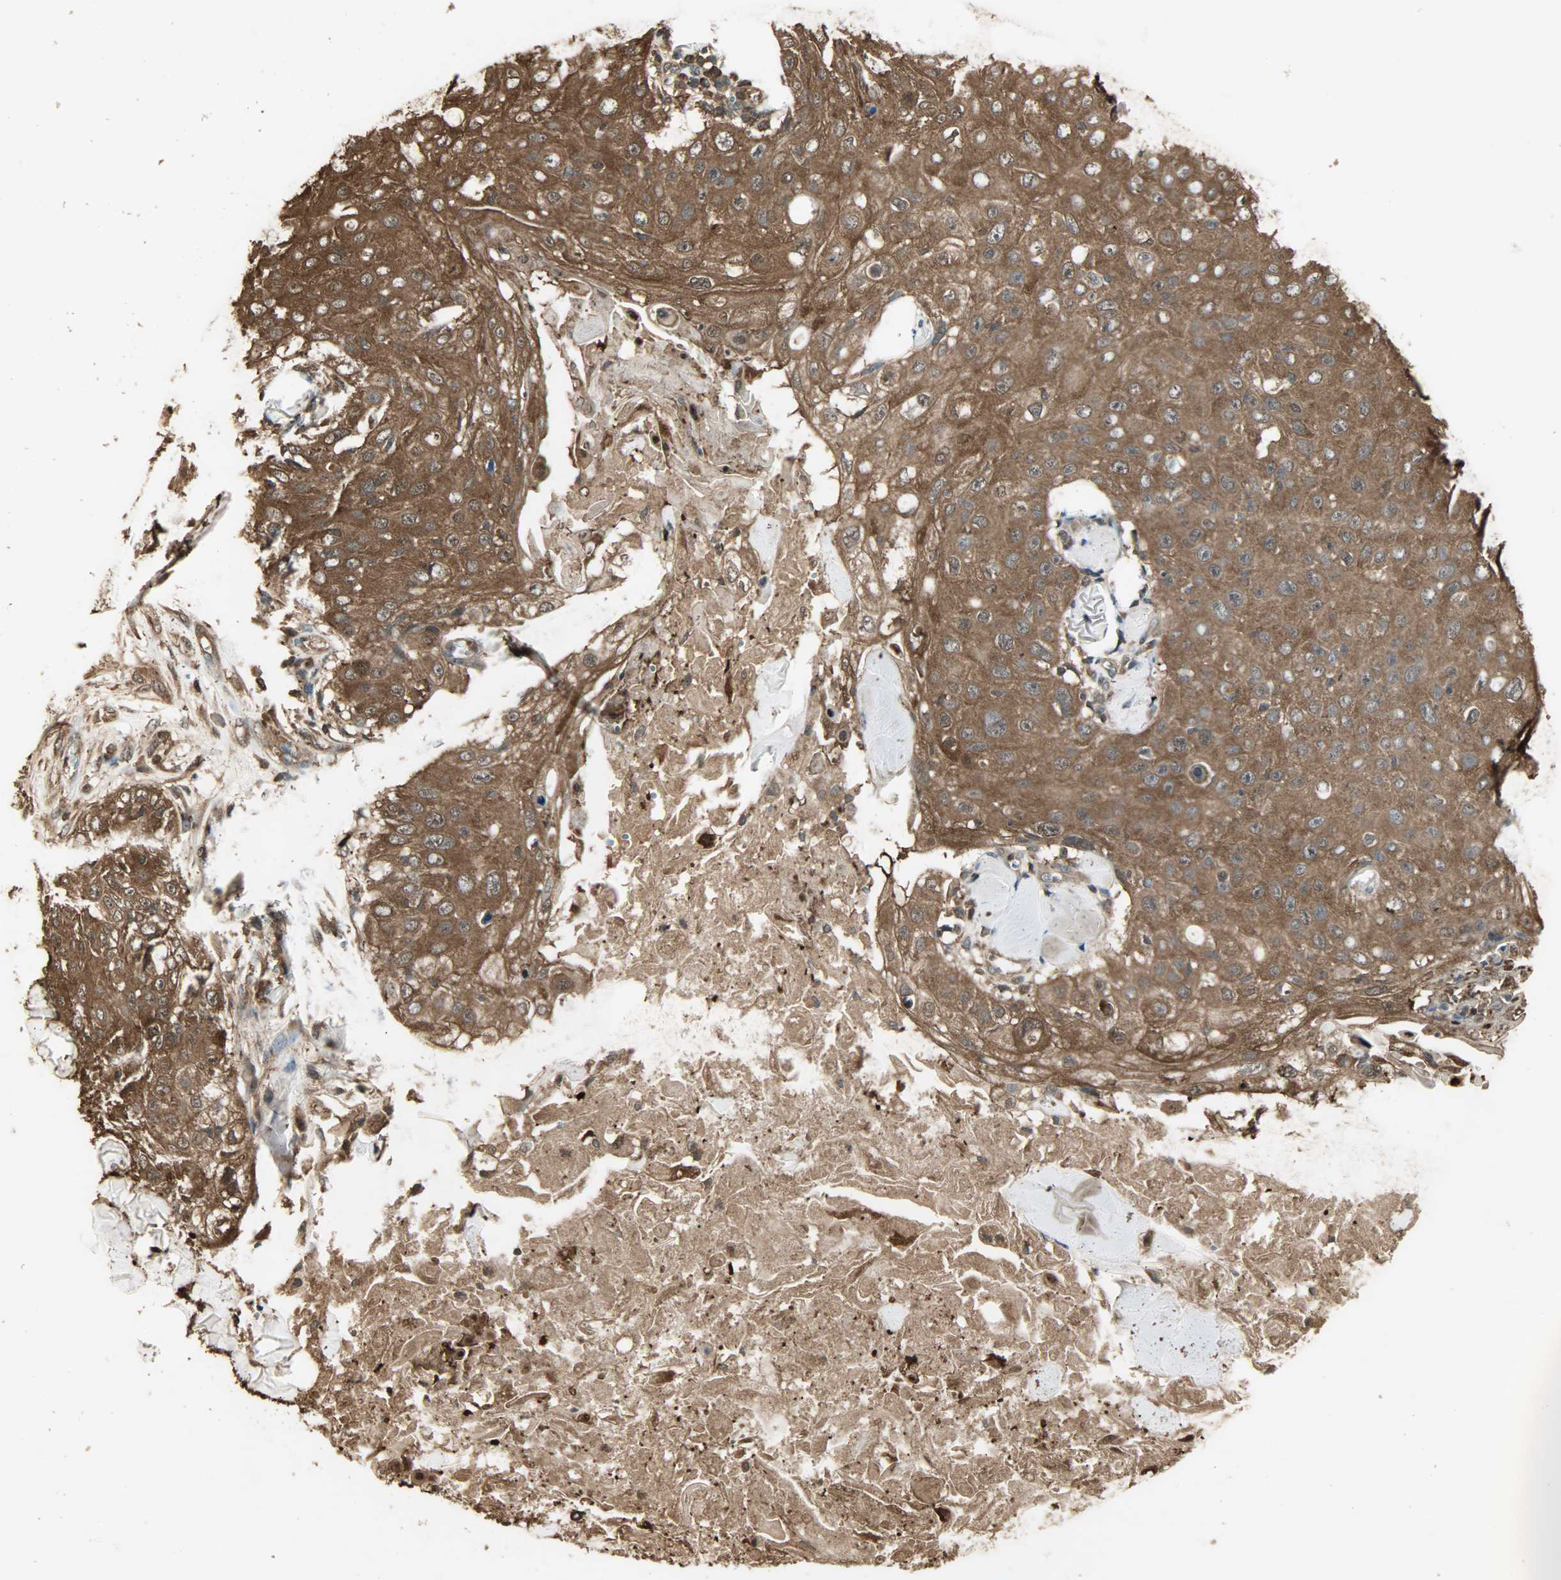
{"staining": {"intensity": "strong", "quantity": ">75%", "location": "cytoplasmic/membranous,nuclear"}, "tissue": "skin cancer", "cell_type": "Tumor cells", "image_type": "cancer", "snomed": [{"axis": "morphology", "description": "Squamous cell carcinoma, NOS"}, {"axis": "topography", "description": "Skin"}], "caption": "An immunohistochemistry (IHC) image of tumor tissue is shown. Protein staining in brown shows strong cytoplasmic/membranous and nuclear positivity in skin squamous cell carcinoma within tumor cells.", "gene": "YWHAZ", "patient": {"sex": "male", "age": 86}}